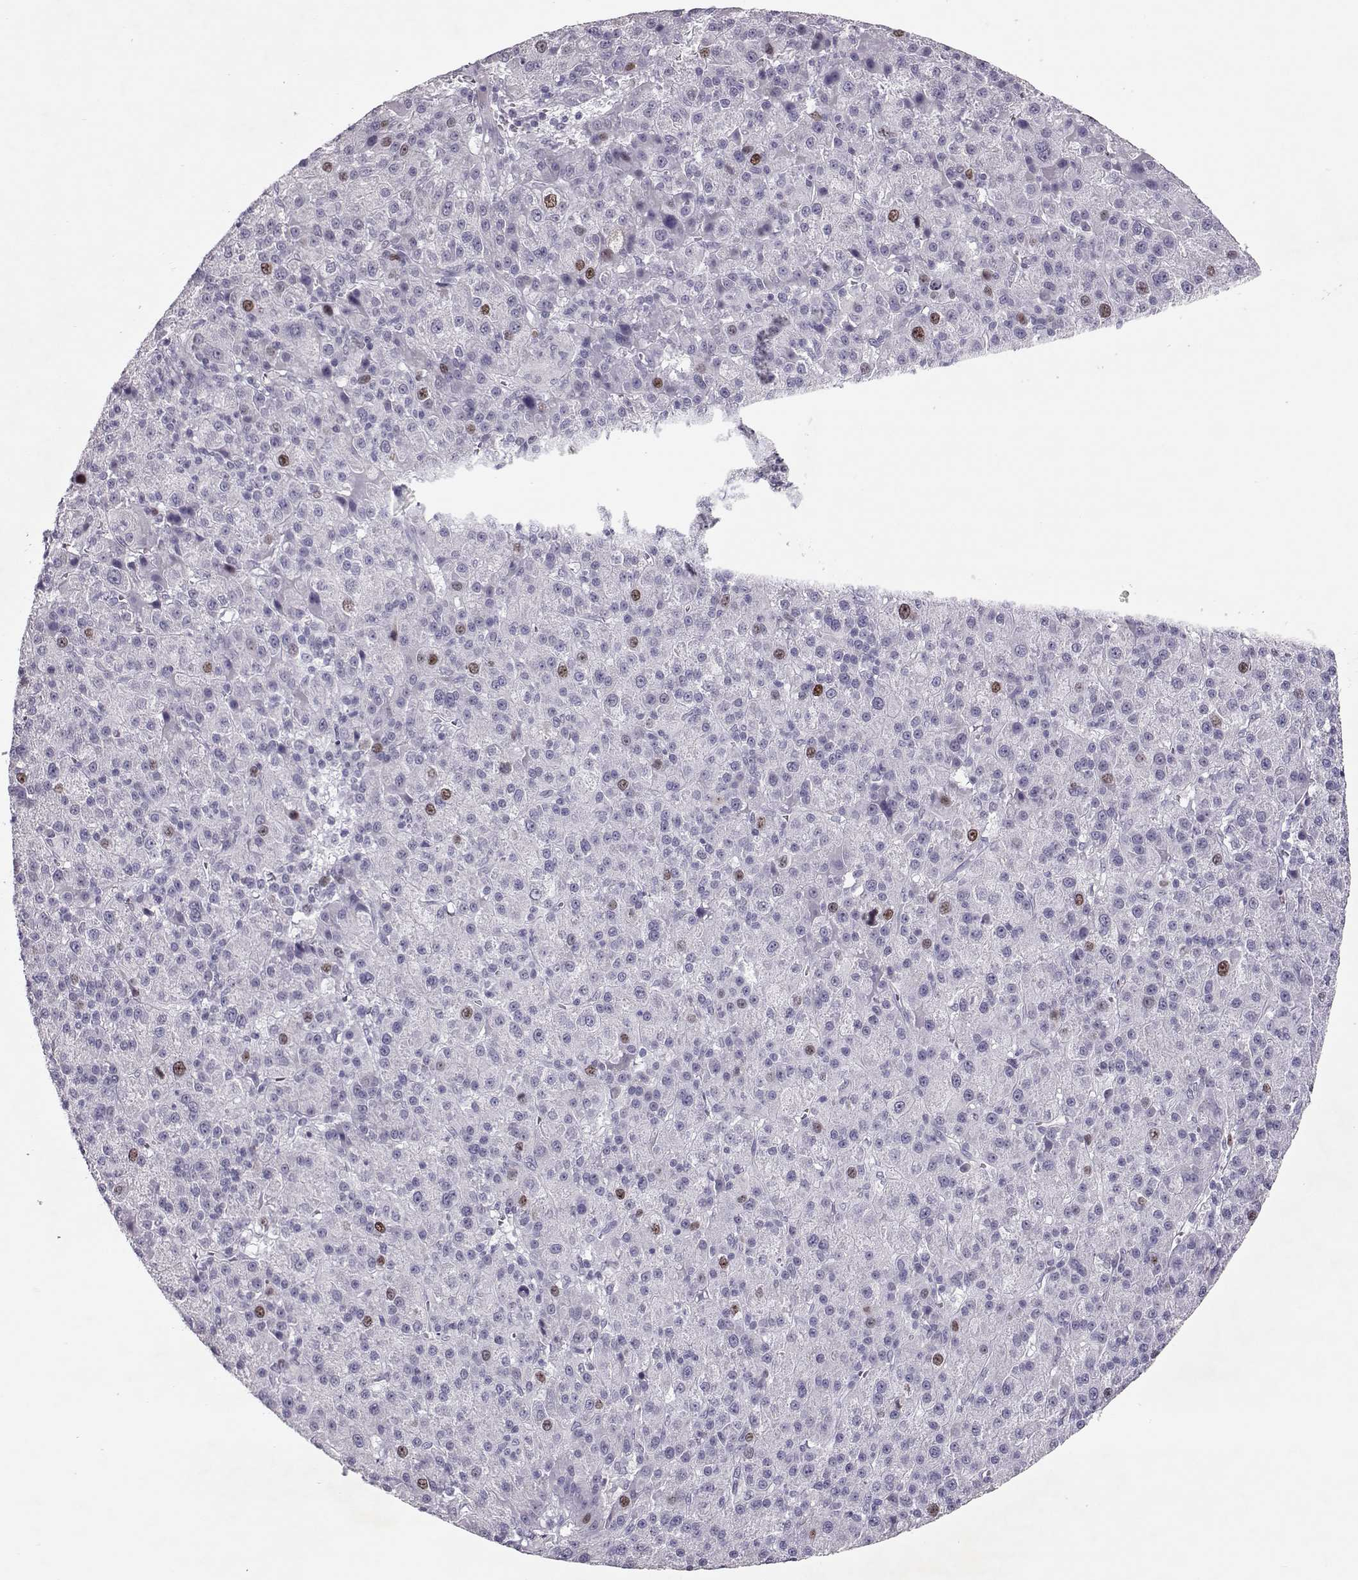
{"staining": {"intensity": "moderate", "quantity": "<25%", "location": "nuclear"}, "tissue": "liver cancer", "cell_type": "Tumor cells", "image_type": "cancer", "snomed": [{"axis": "morphology", "description": "Carcinoma, Hepatocellular, NOS"}, {"axis": "topography", "description": "Liver"}], "caption": "This micrograph displays immunohistochemistry (IHC) staining of human liver cancer (hepatocellular carcinoma), with low moderate nuclear positivity in approximately <25% of tumor cells.", "gene": "SGO1", "patient": {"sex": "female", "age": 60}}